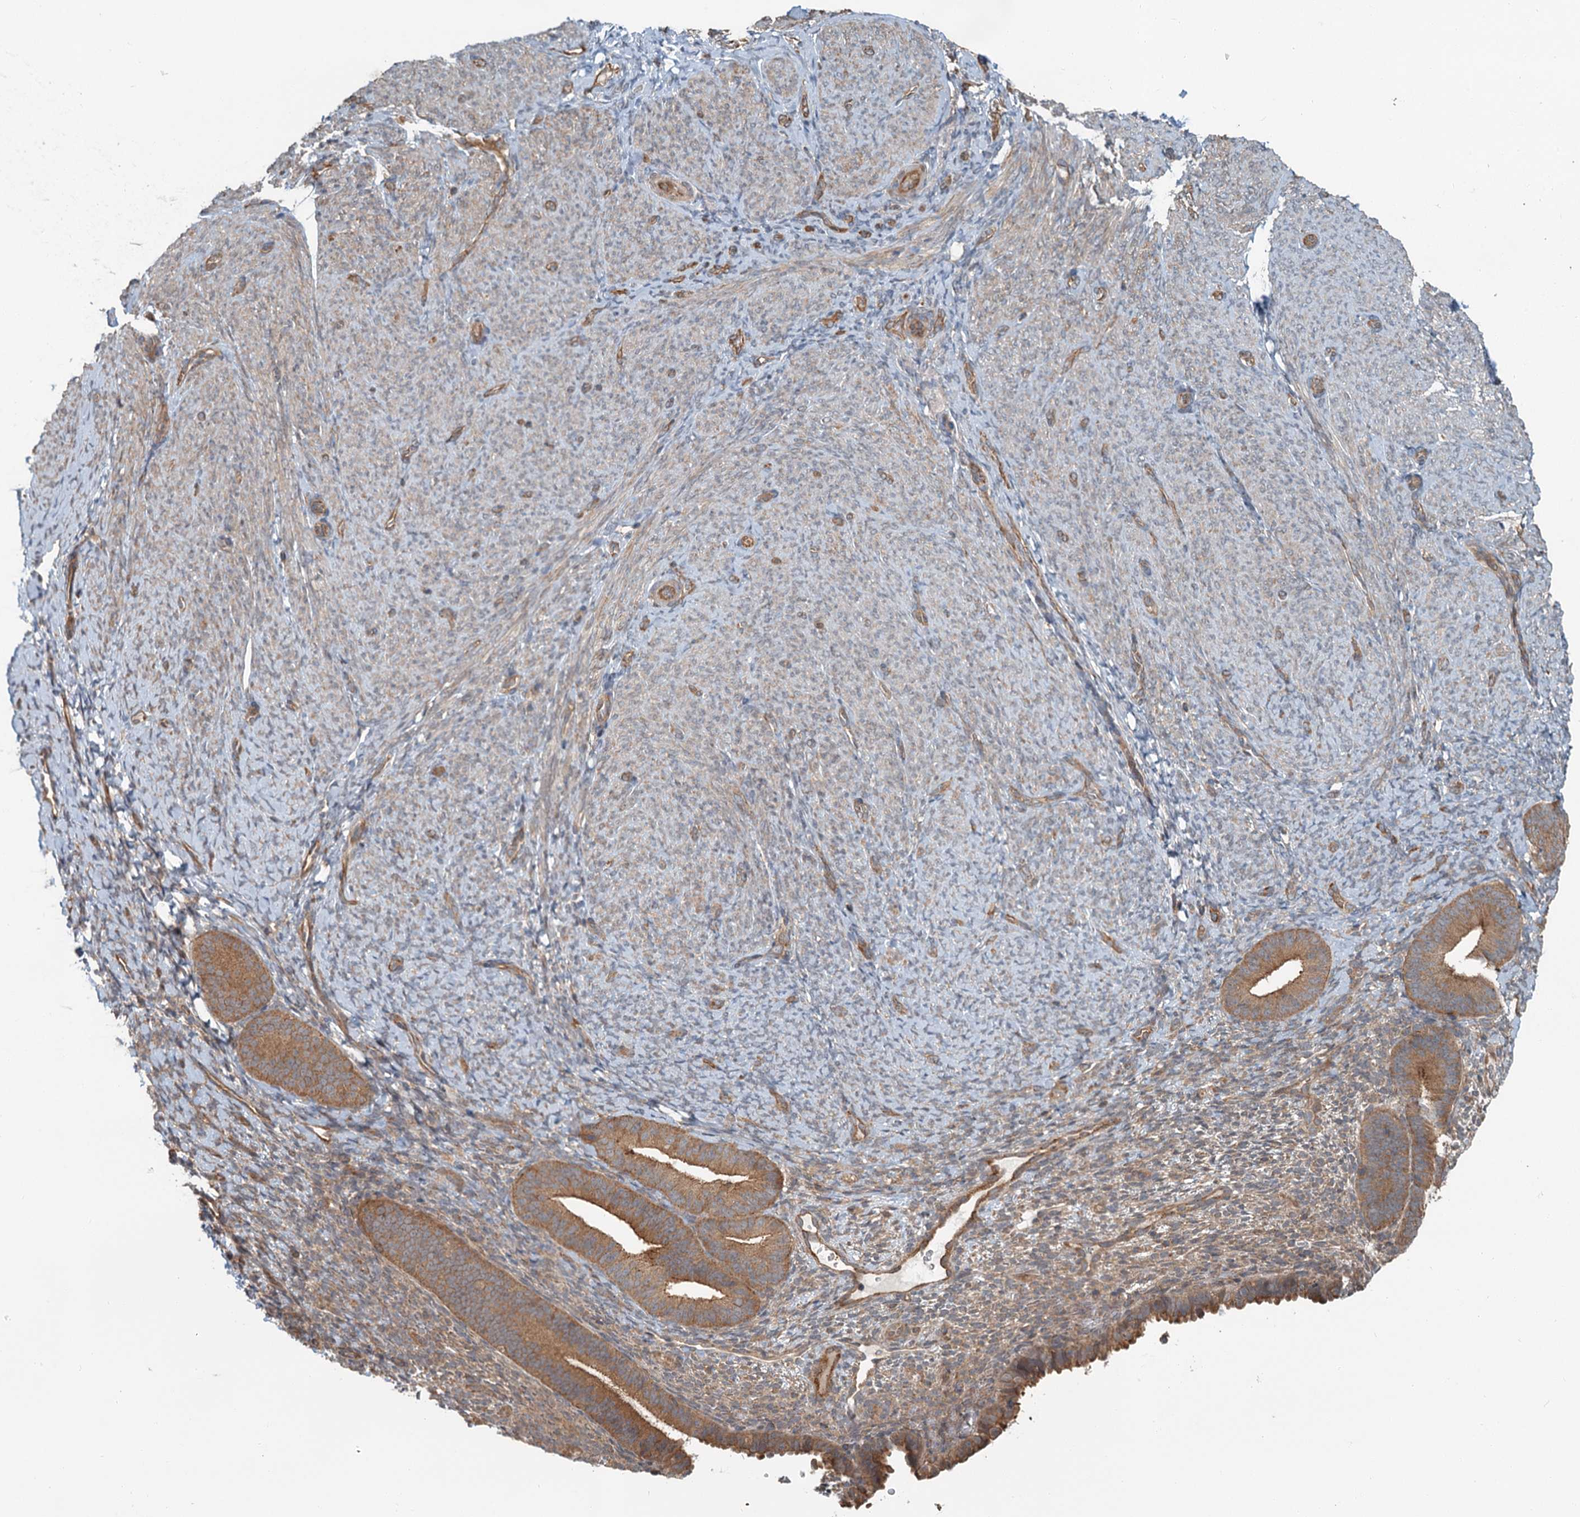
{"staining": {"intensity": "weak", "quantity": "<25%", "location": "cytoplasmic/membranous"}, "tissue": "endometrium", "cell_type": "Cells in endometrial stroma", "image_type": "normal", "snomed": [{"axis": "morphology", "description": "Normal tissue, NOS"}, {"axis": "topography", "description": "Endometrium"}], "caption": "Micrograph shows no significant protein staining in cells in endometrial stroma of benign endometrium. (DAB (3,3'-diaminobenzidine) immunohistochemistry visualized using brightfield microscopy, high magnification).", "gene": "ZNF527", "patient": {"sex": "female", "age": 65}}